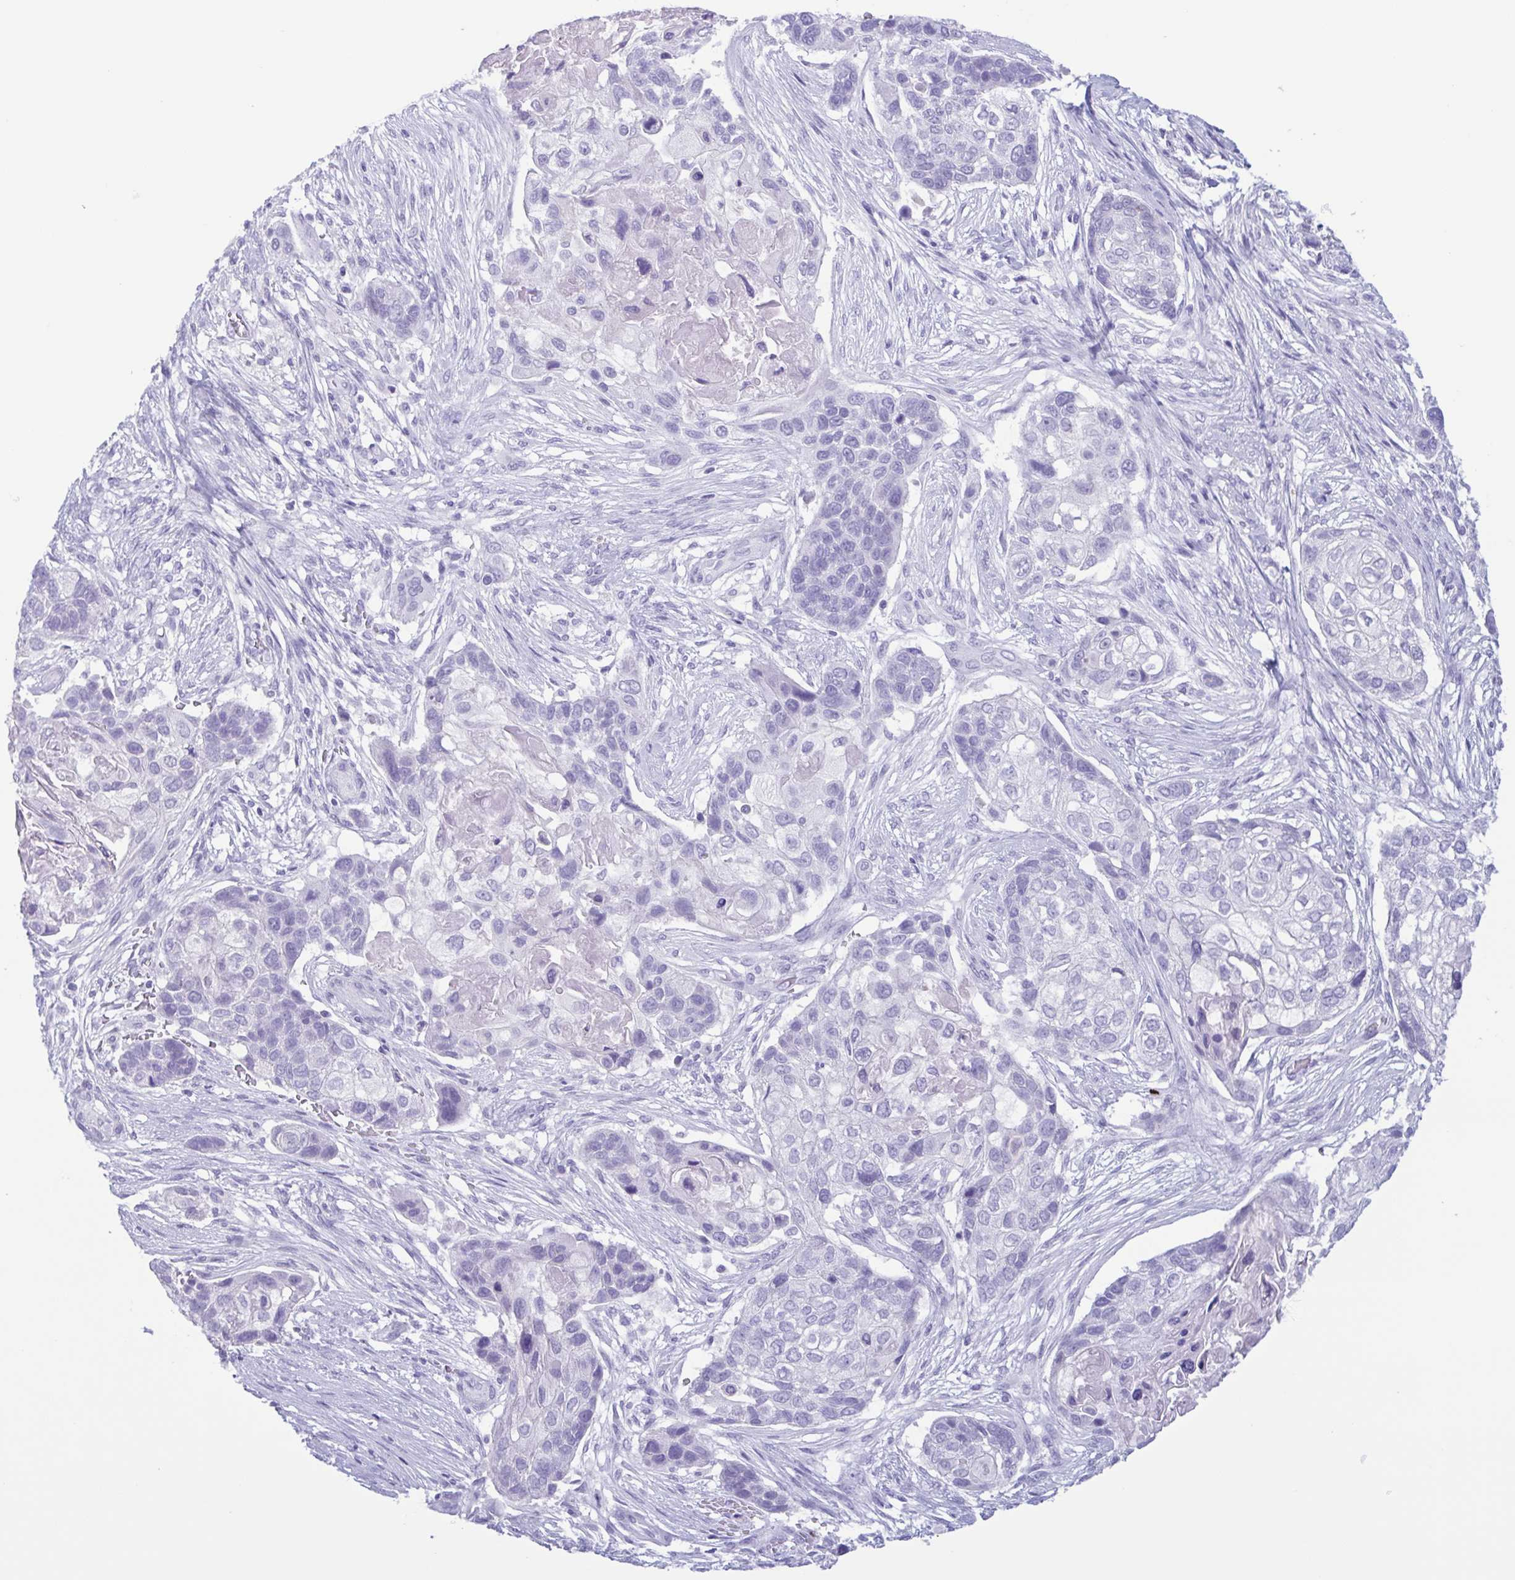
{"staining": {"intensity": "negative", "quantity": "none", "location": "none"}, "tissue": "lung cancer", "cell_type": "Tumor cells", "image_type": "cancer", "snomed": [{"axis": "morphology", "description": "Squamous cell carcinoma, NOS"}, {"axis": "topography", "description": "Lung"}], "caption": "This is an IHC photomicrograph of human lung cancer (squamous cell carcinoma). There is no positivity in tumor cells.", "gene": "LTF", "patient": {"sex": "male", "age": 69}}